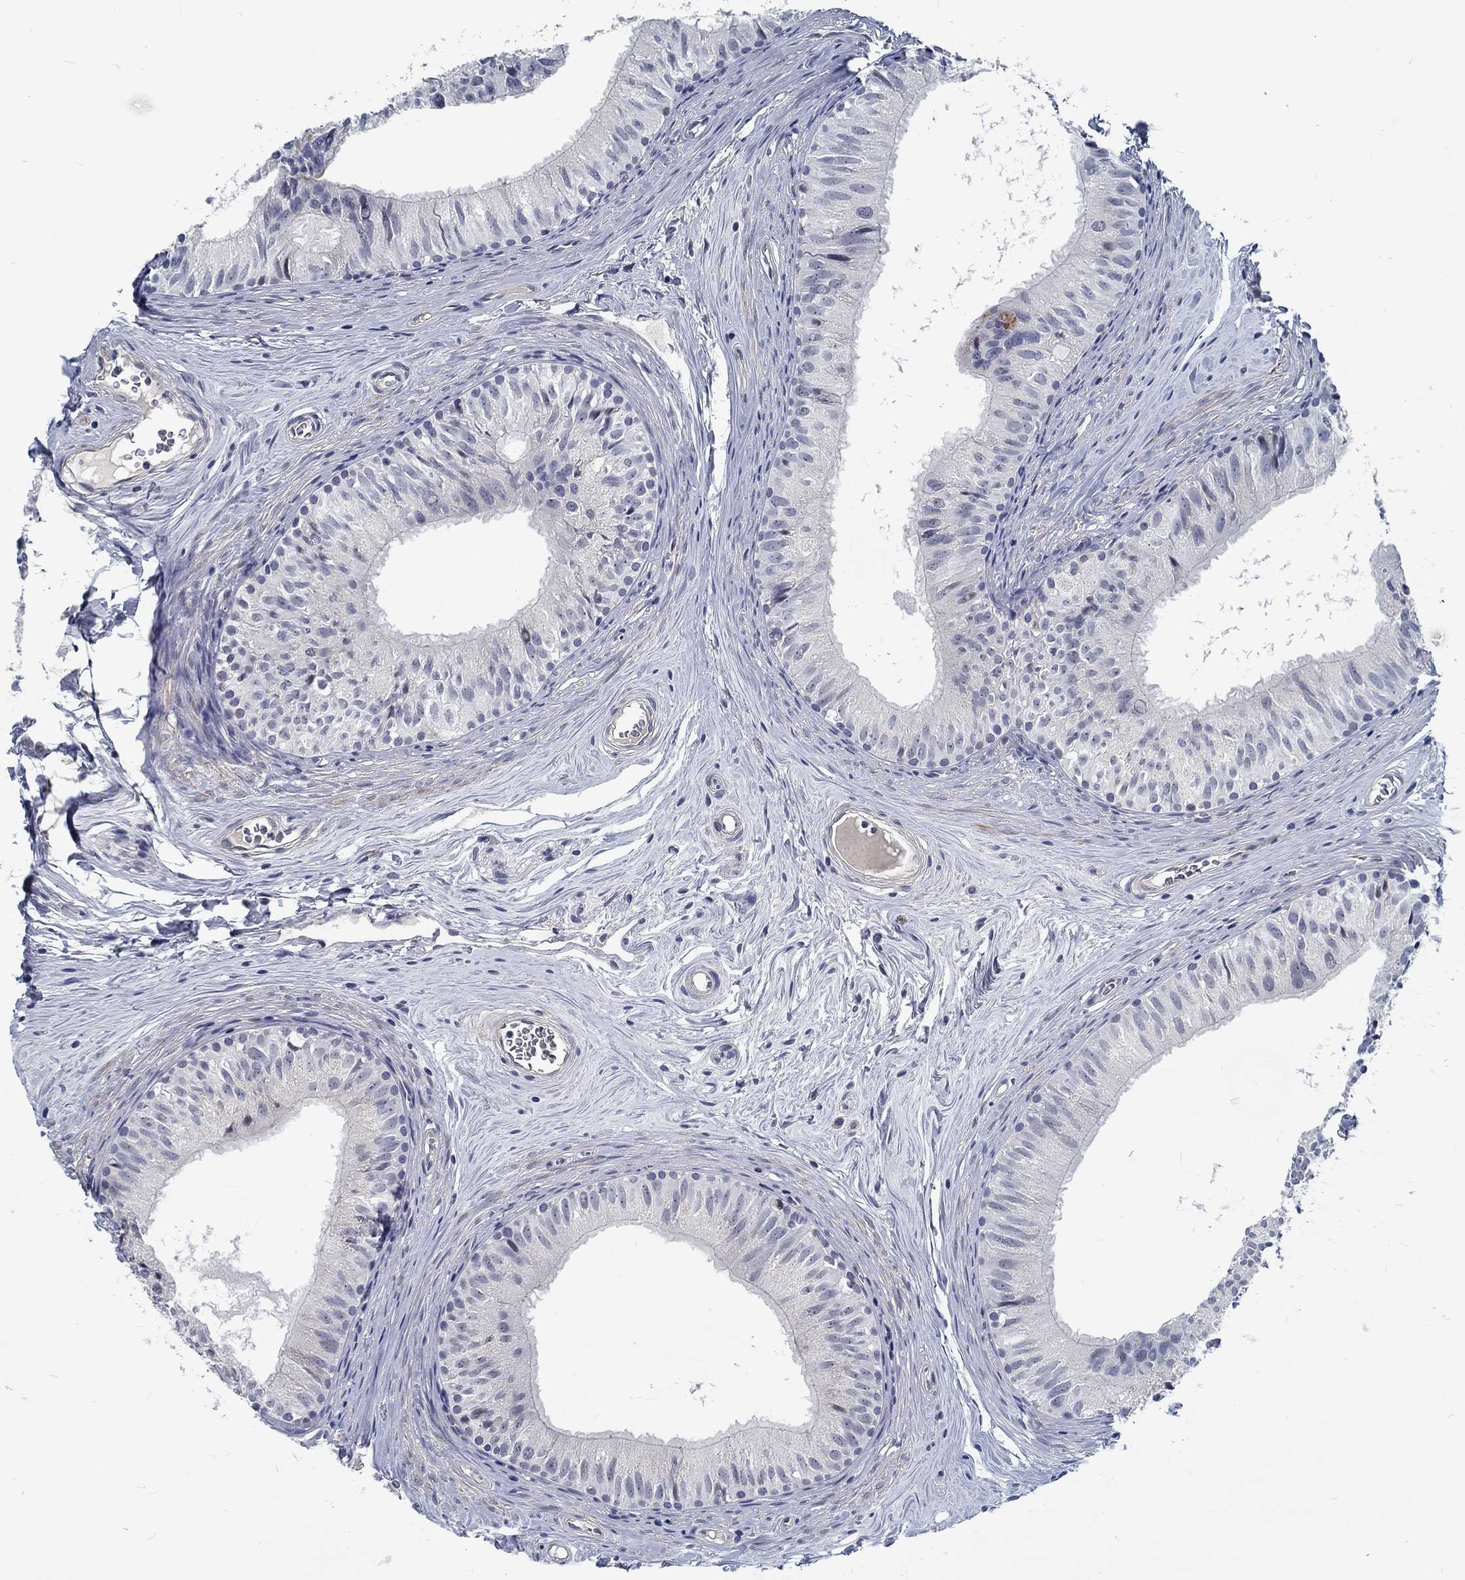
{"staining": {"intensity": "negative", "quantity": "none", "location": "none"}, "tissue": "epididymis", "cell_type": "Glandular cells", "image_type": "normal", "snomed": [{"axis": "morphology", "description": "Normal tissue, NOS"}, {"axis": "topography", "description": "Epididymis"}], "caption": "Glandular cells are negative for protein expression in normal human epididymis. The staining is performed using DAB (3,3'-diaminobenzidine) brown chromogen with nuclei counter-stained in using hematoxylin.", "gene": "MYBPC1", "patient": {"sex": "male", "age": 52}}